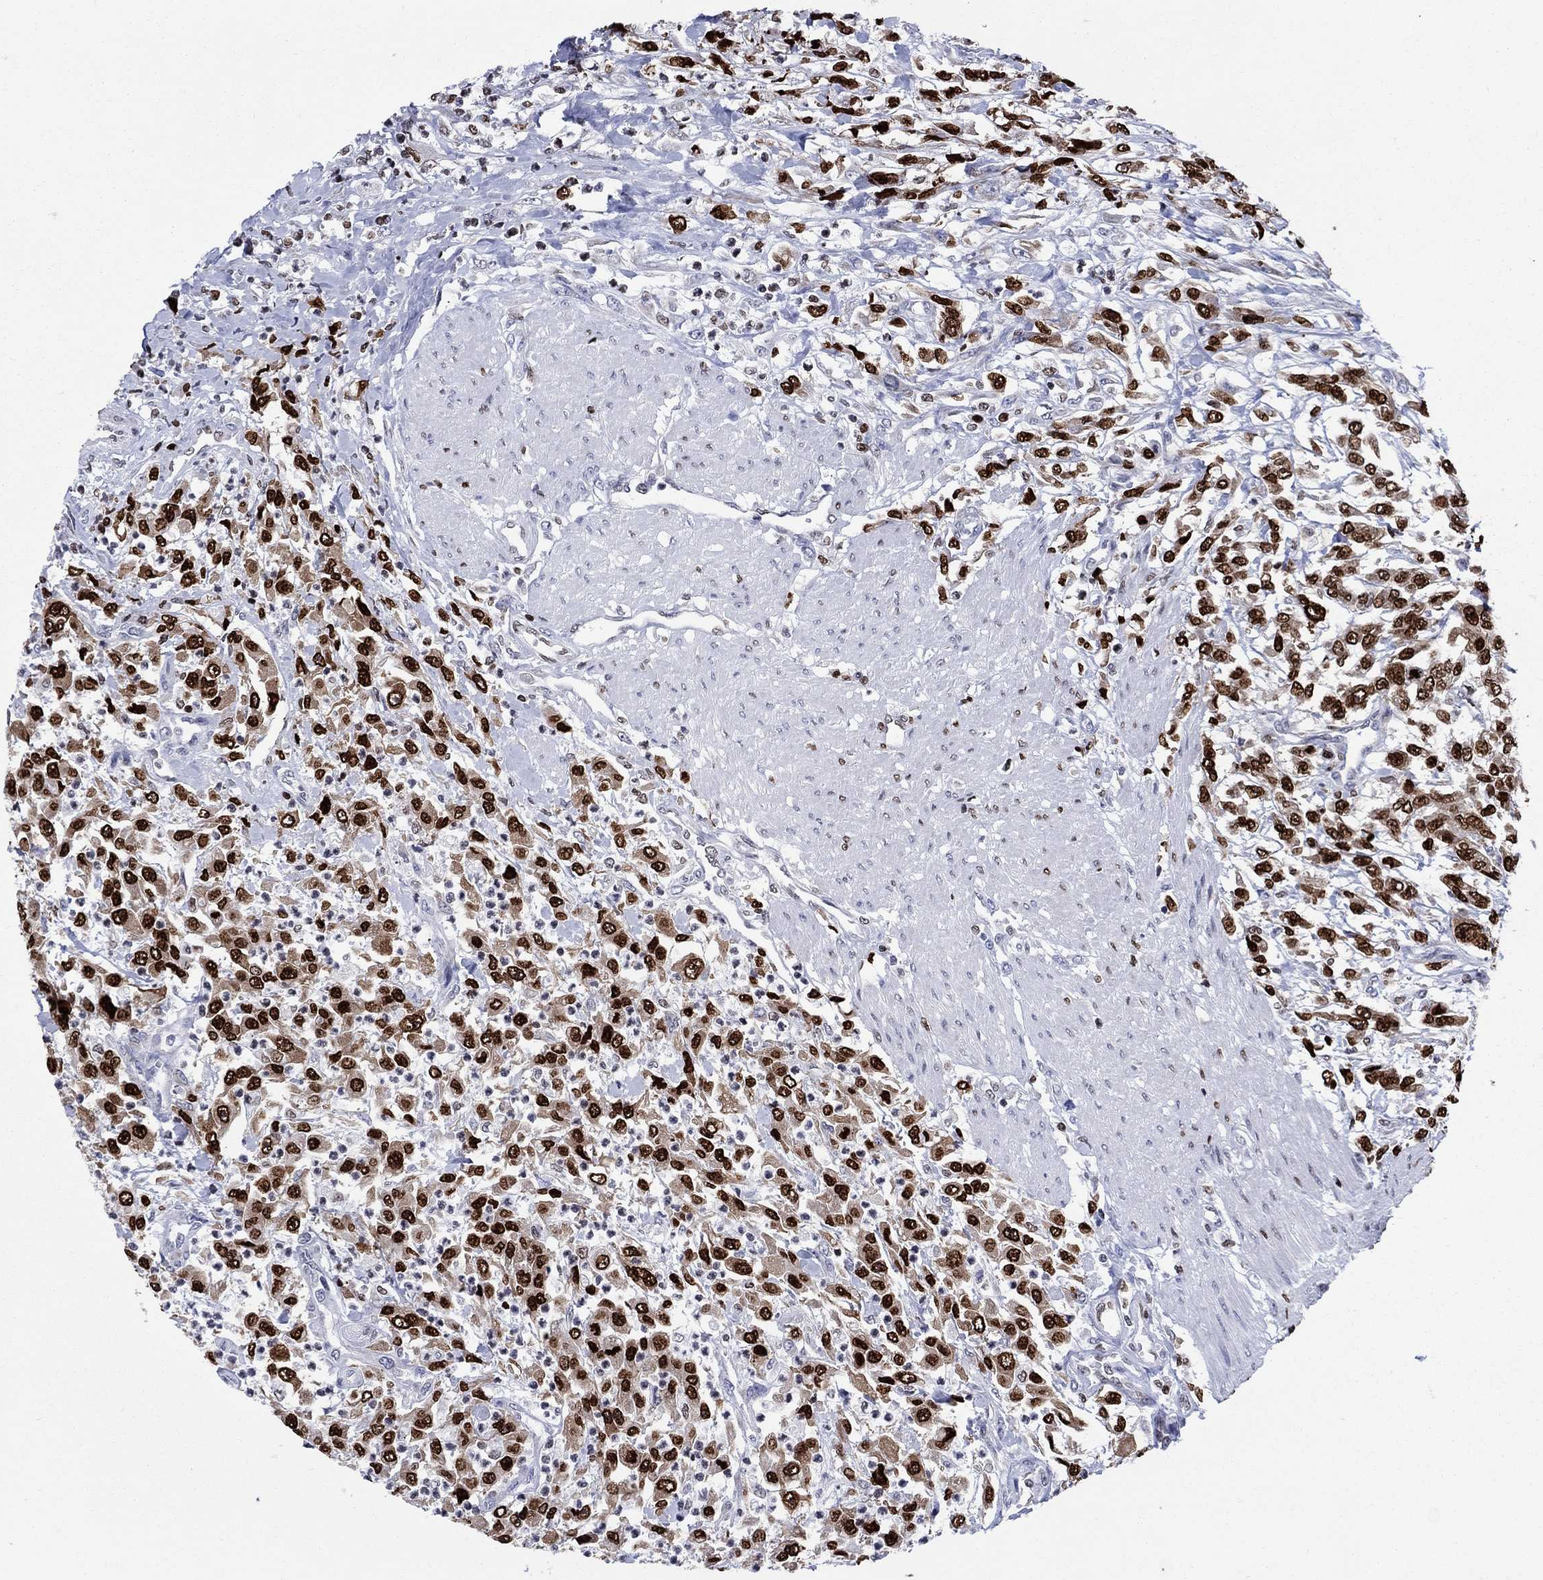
{"staining": {"intensity": "strong", "quantity": ">75%", "location": "nuclear"}, "tissue": "urothelial cancer", "cell_type": "Tumor cells", "image_type": "cancer", "snomed": [{"axis": "morphology", "description": "Urothelial carcinoma, High grade"}, {"axis": "topography", "description": "Urinary bladder"}], "caption": "A brown stain labels strong nuclear staining of a protein in urothelial cancer tumor cells. The protein of interest is shown in brown color, while the nuclei are stained blue.", "gene": "HMGA1", "patient": {"sex": "male", "age": 46}}